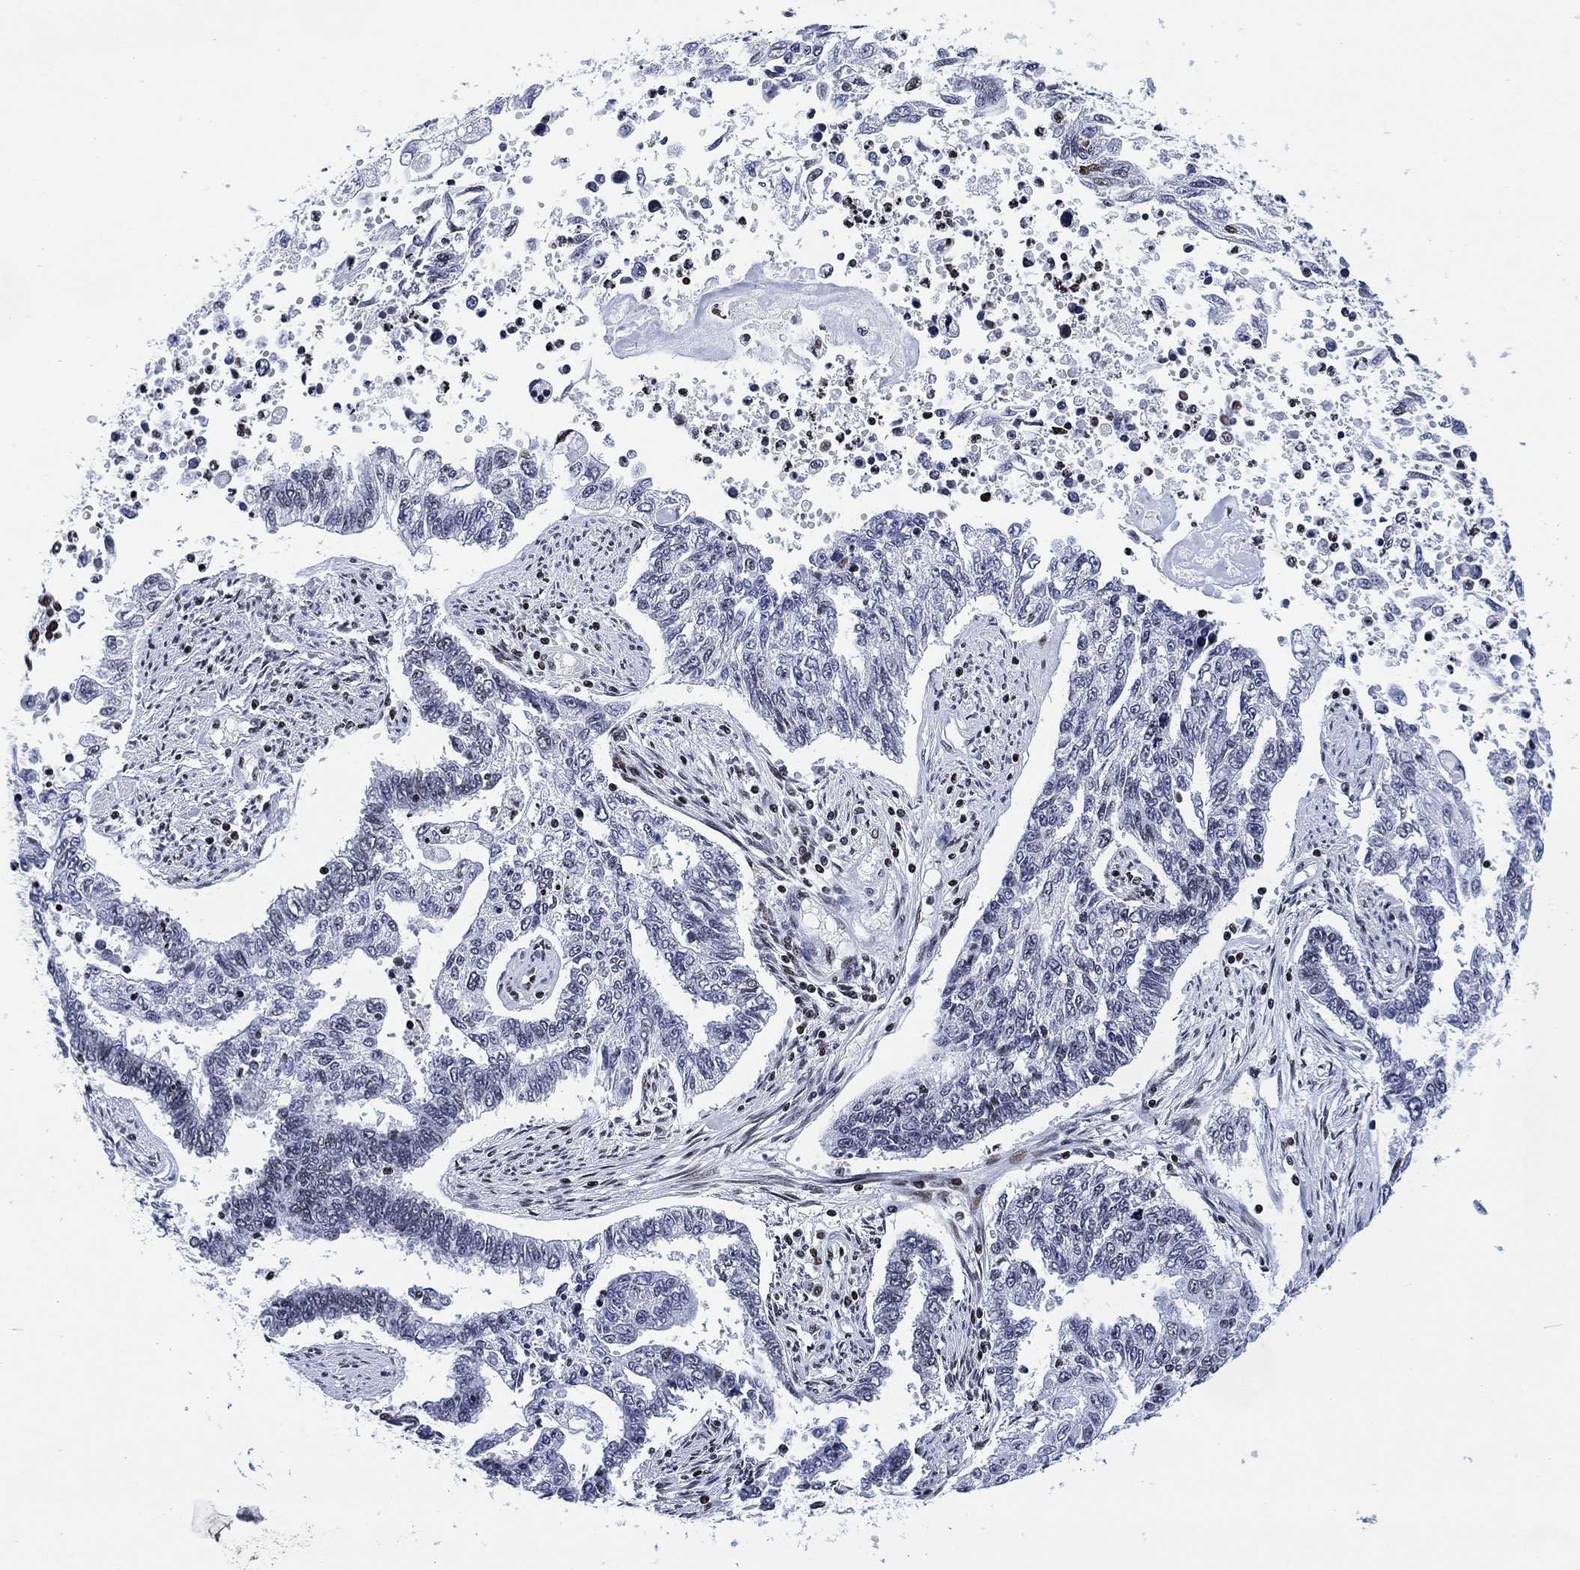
{"staining": {"intensity": "negative", "quantity": "none", "location": "none"}, "tissue": "endometrial cancer", "cell_type": "Tumor cells", "image_type": "cancer", "snomed": [{"axis": "morphology", "description": "Adenocarcinoma, NOS"}, {"axis": "topography", "description": "Uterus"}], "caption": "This histopathology image is of endometrial adenocarcinoma stained with IHC to label a protein in brown with the nuclei are counter-stained blue. There is no expression in tumor cells.", "gene": "H1-10", "patient": {"sex": "female", "age": 59}}